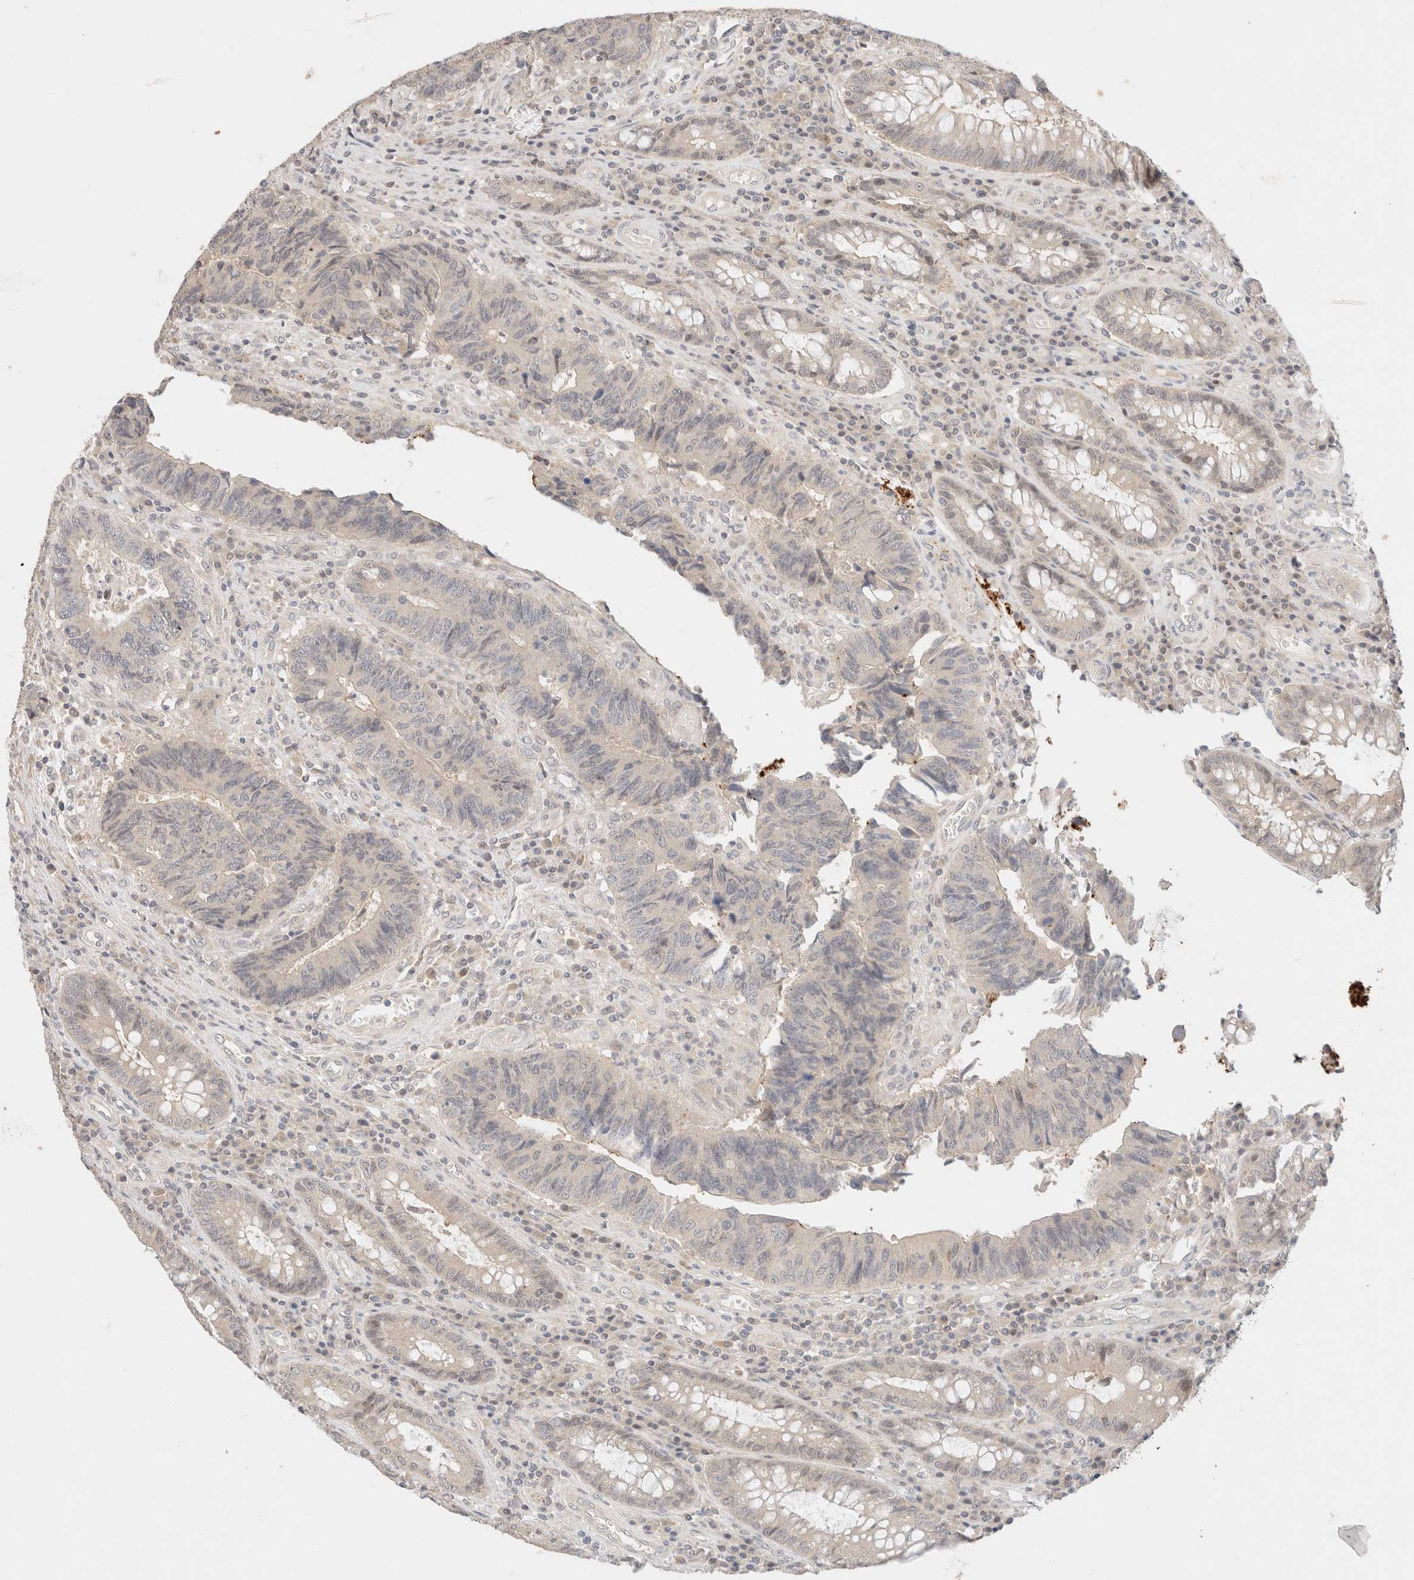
{"staining": {"intensity": "negative", "quantity": "none", "location": "none"}, "tissue": "colorectal cancer", "cell_type": "Tumor cells", "image_type": "cancer", "snomed": [{"axis": "morphology", "description": "Adenocarcinoma, NOS"}, {"axis": "topography", "description": "Rectum"}], "caption": "Immunohistochemistry of human colorectal cancer (adenocarcinoma) reveals no expression in tumor cells.", "gene": "SARM1", "patient": {"sex": "male", "age": 84}}